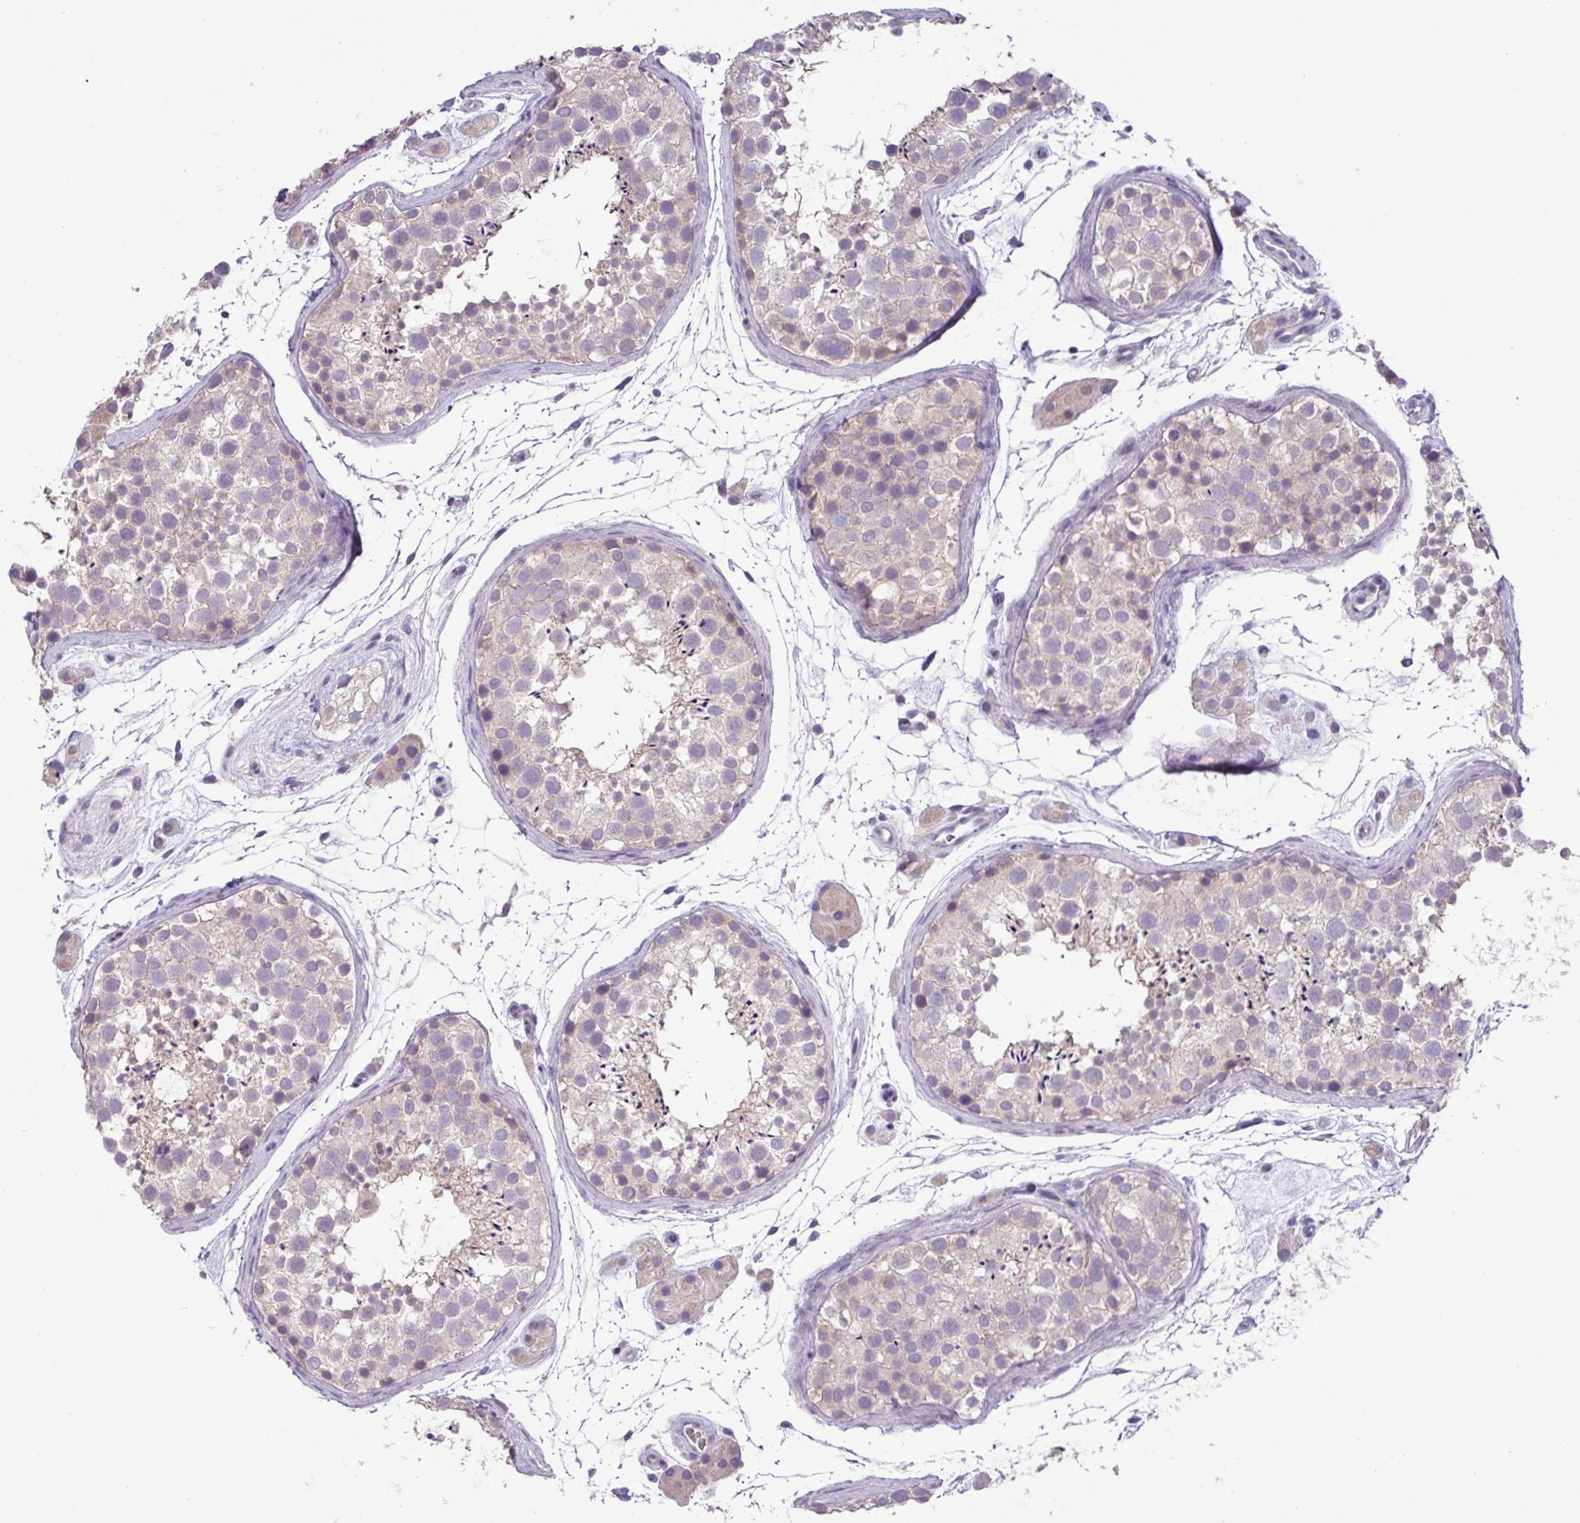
{"staining": {"intensity": "weak", "quantity": "25%-75%", "location": "cytoplasmic/membranous"}, "tissue": "testis", "cell_type": "Cells in seminiferous ducts", "image_type": "normal", "snomed": [{"axis": "morphology", "description": "Normal tissue, NOS"}, {"axis": "topography", "description": "Testis"}], "caption": "The photomicrograph exhibits staining of normal testis, revealing weak cytoplasmic/membranous protein staining (brown color) within cells in seminiferous ducts. Nuclei are stained in blue.", "gene": "PAX8", "patient": {"sex": "male", "age": 41}}